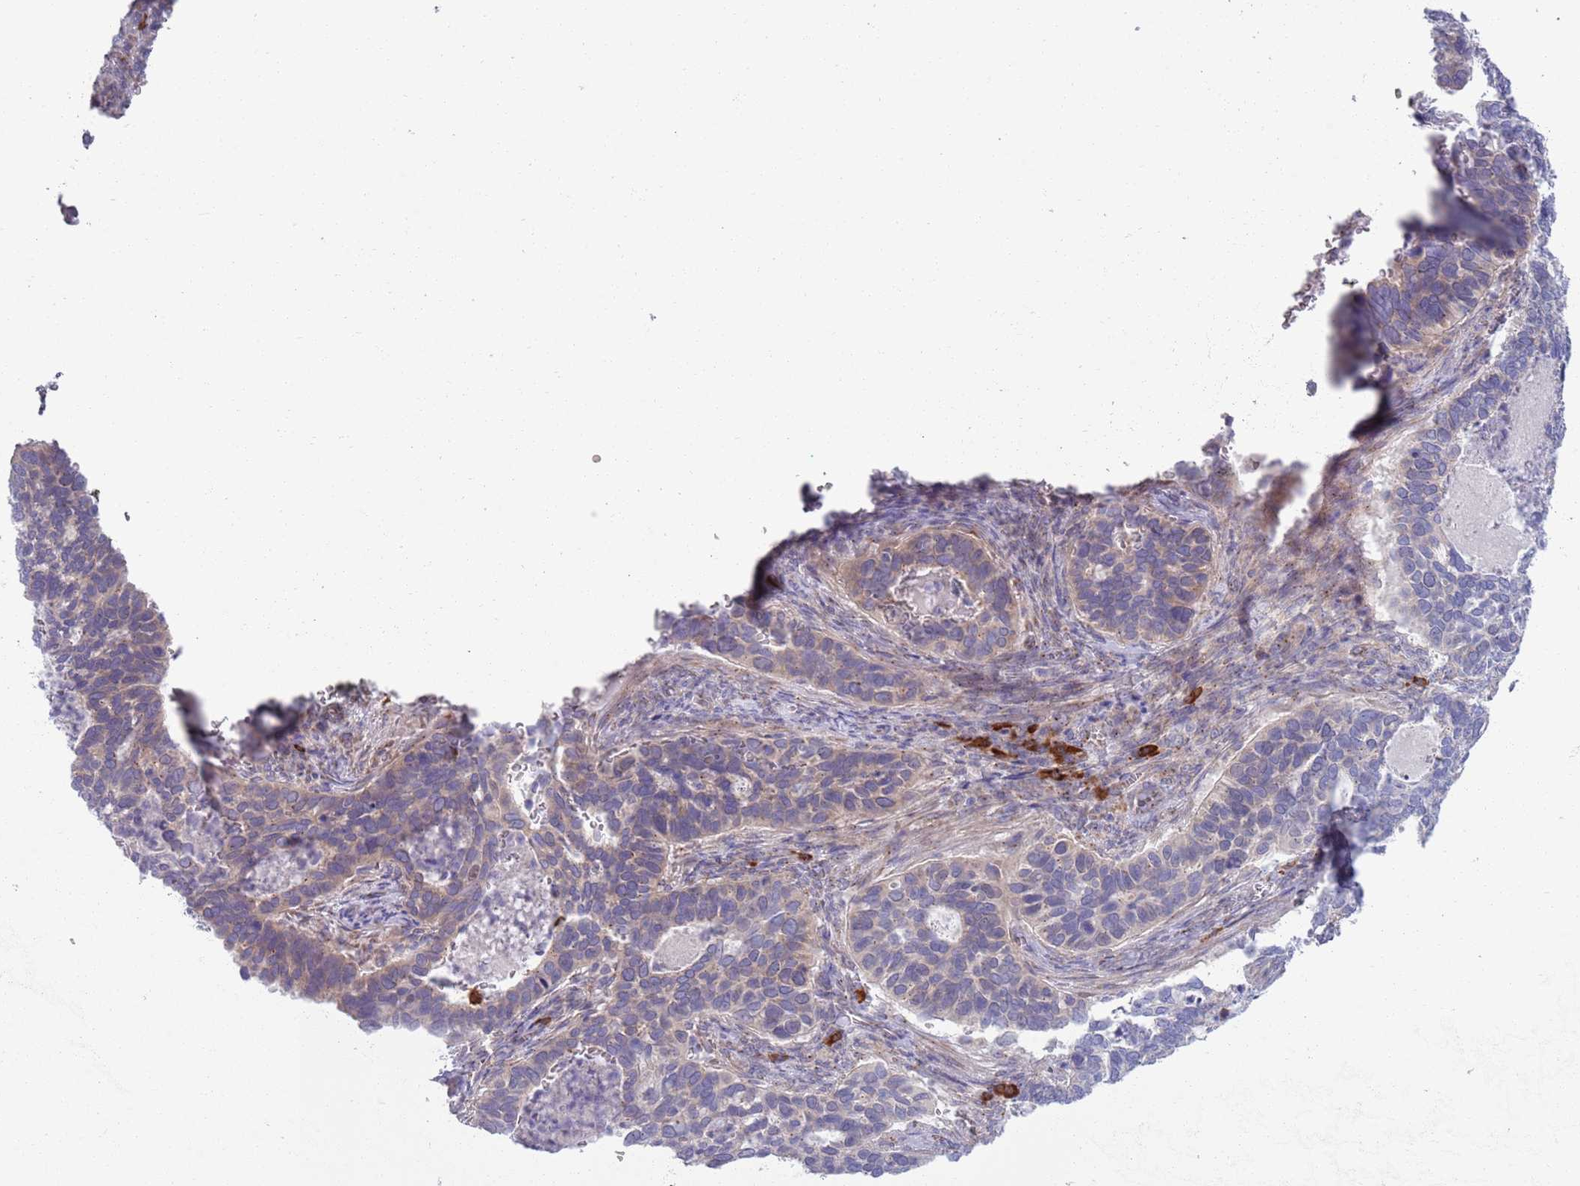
{"staining": {"intensity": "weak", "quantity": "<25%", "location": "cytoplasmic/membranous"}, "tissue": "cervical cancer", "cell_type": "Tumor cells", "image_type": "cancer", "snomed": [{"axis": "morphology", "description": "Squamous cell carcinoma, NOS"}, {"axis": "topography", "description": "Cervix"}], "caption": "Immunohistochemistry (IHC) micrograph of human cervical cancer (squamous cell carcinoma) stained for a protein (brown), which displays no expression in tumor cells.", "gene": "LTB", "patient": {"sex": "female", "age": 38}}